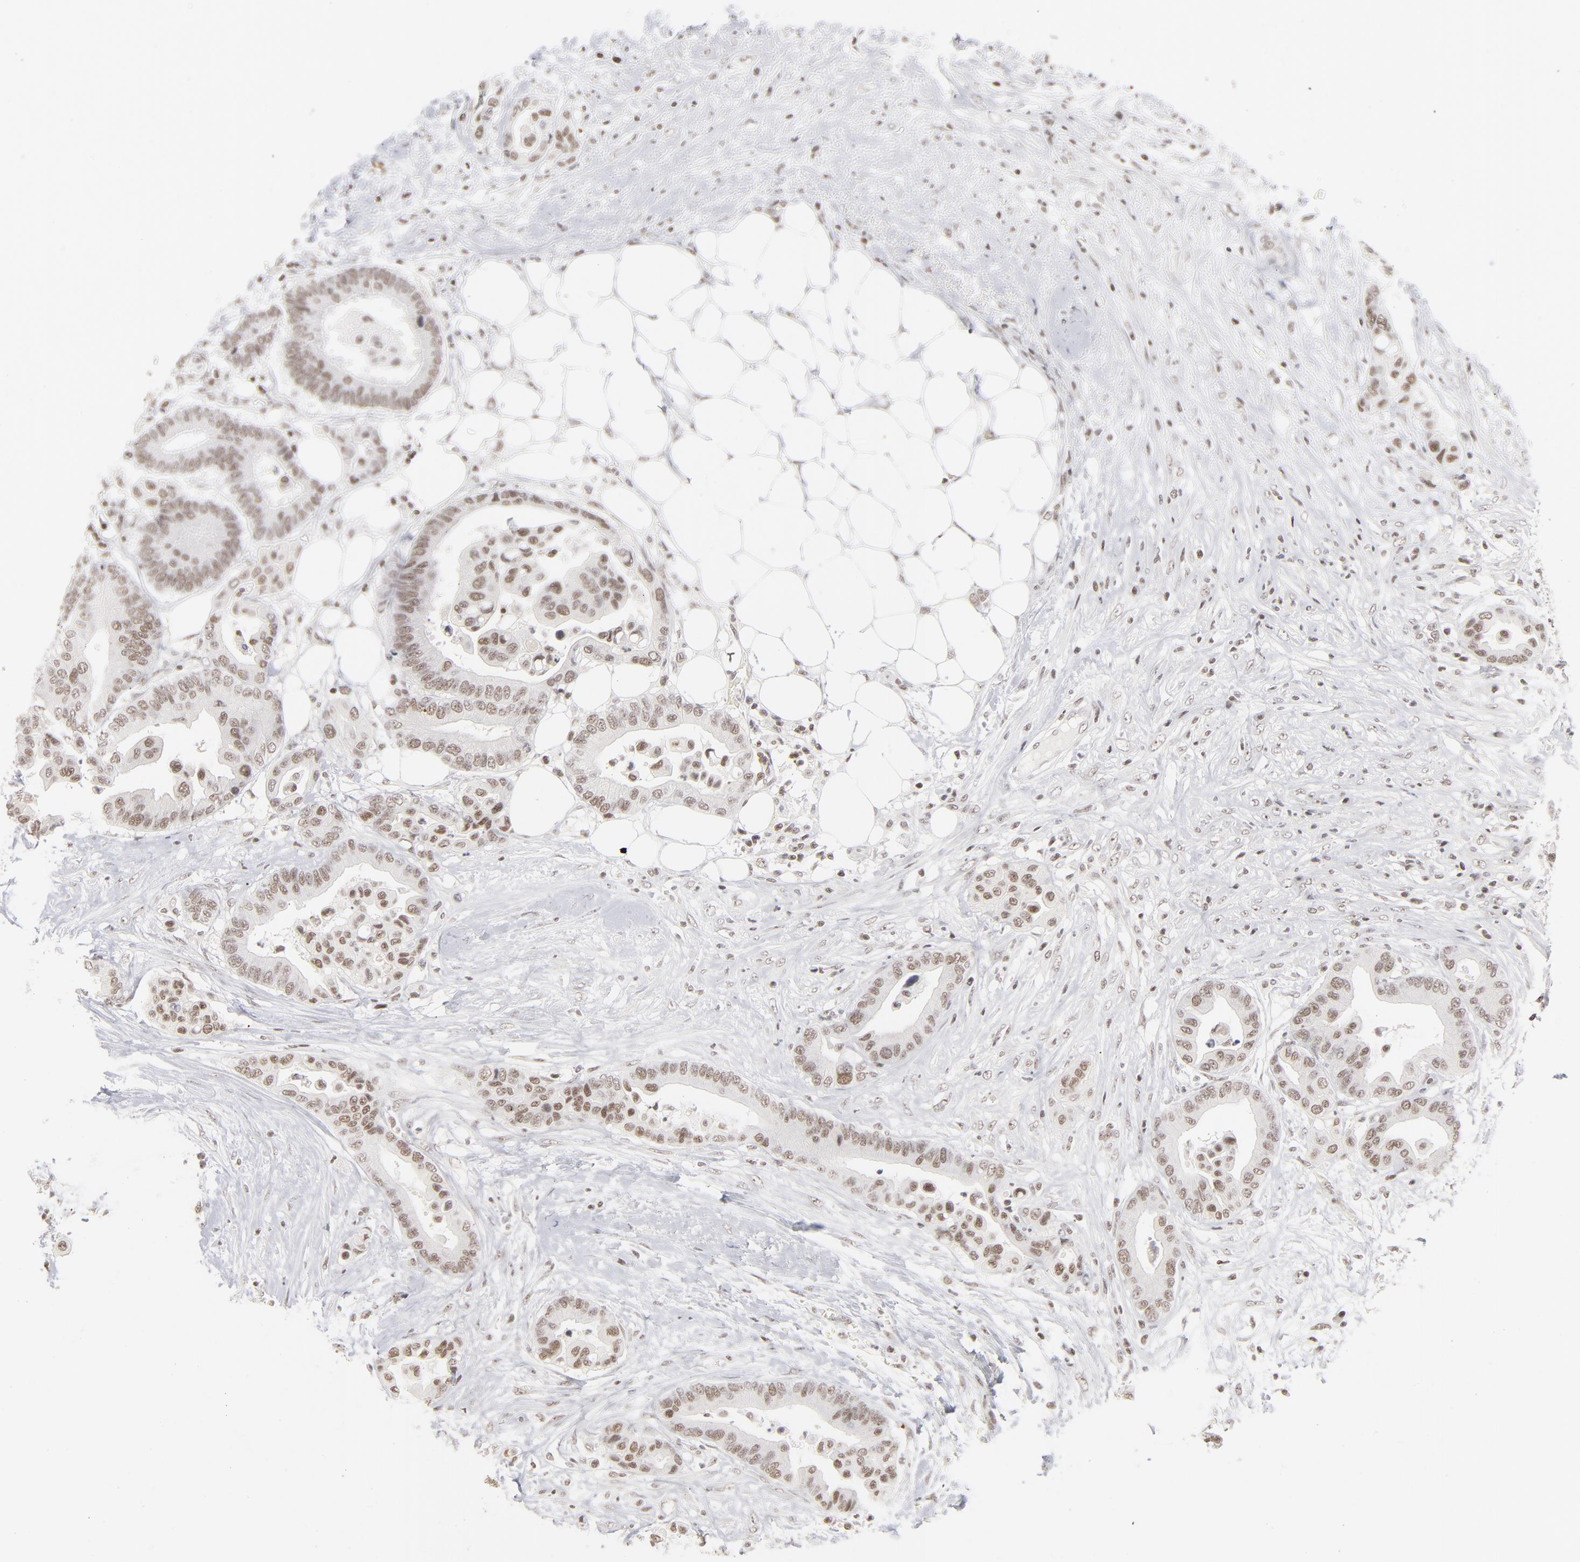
{"staining": {"intensity": "weak", "quantity": ">75%", "location": "nuclear"}, "tissue": "colorectal cancer", "cell_type": "Tumor cells", "image_type": "cancer", "snomed": [{"axis": "morphology", "description": "Adenocarcinoma, NOS"}, {"axis": "topography", "description": "Colon"}], "caption": "There is low levels of weak nuclear positivity in tumor cells of adenocarcinoma (colorectal), as demonstrated by immunohistochemical staining (brown color).", "gene": "ZNF143", "patient": {"sex": "male", "age": 82}}